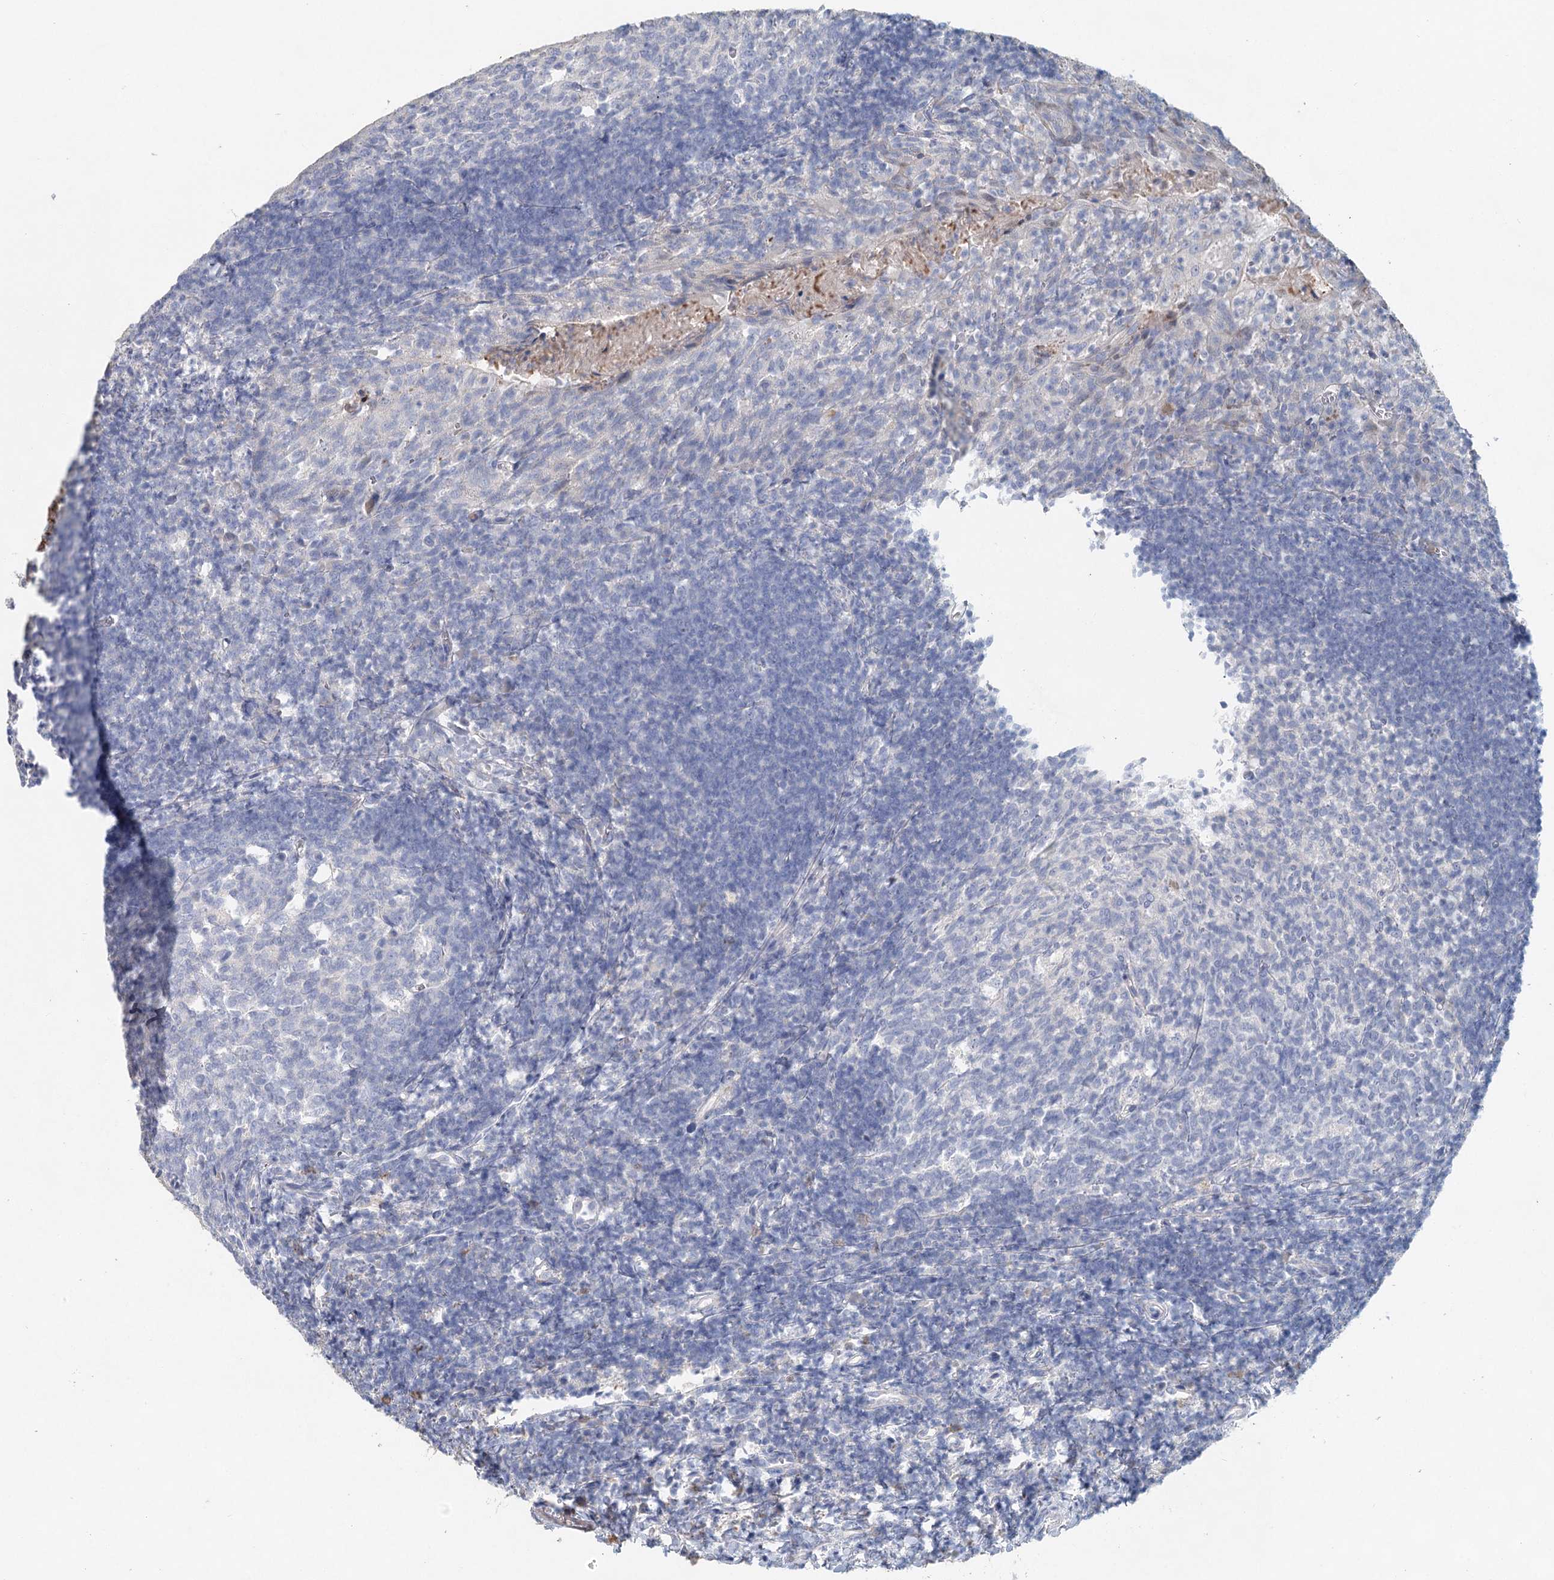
{"staining": {"intensity": "negative", "quantity": "none", "location": "none"}, "tissue": "tonsil", "cell_type": "Germinal center cells", "image_type": "normal", "snomed": [{"axis": "morphology", "description": "Normal tissue, NOS"}, {"axis": "topography", "description": "Tonsil"}], "caption": "There is no significant staining in germinal center cells of tonsil.", "gene": "MYL6B", "patient": {"sex": "female", "age": 10}}